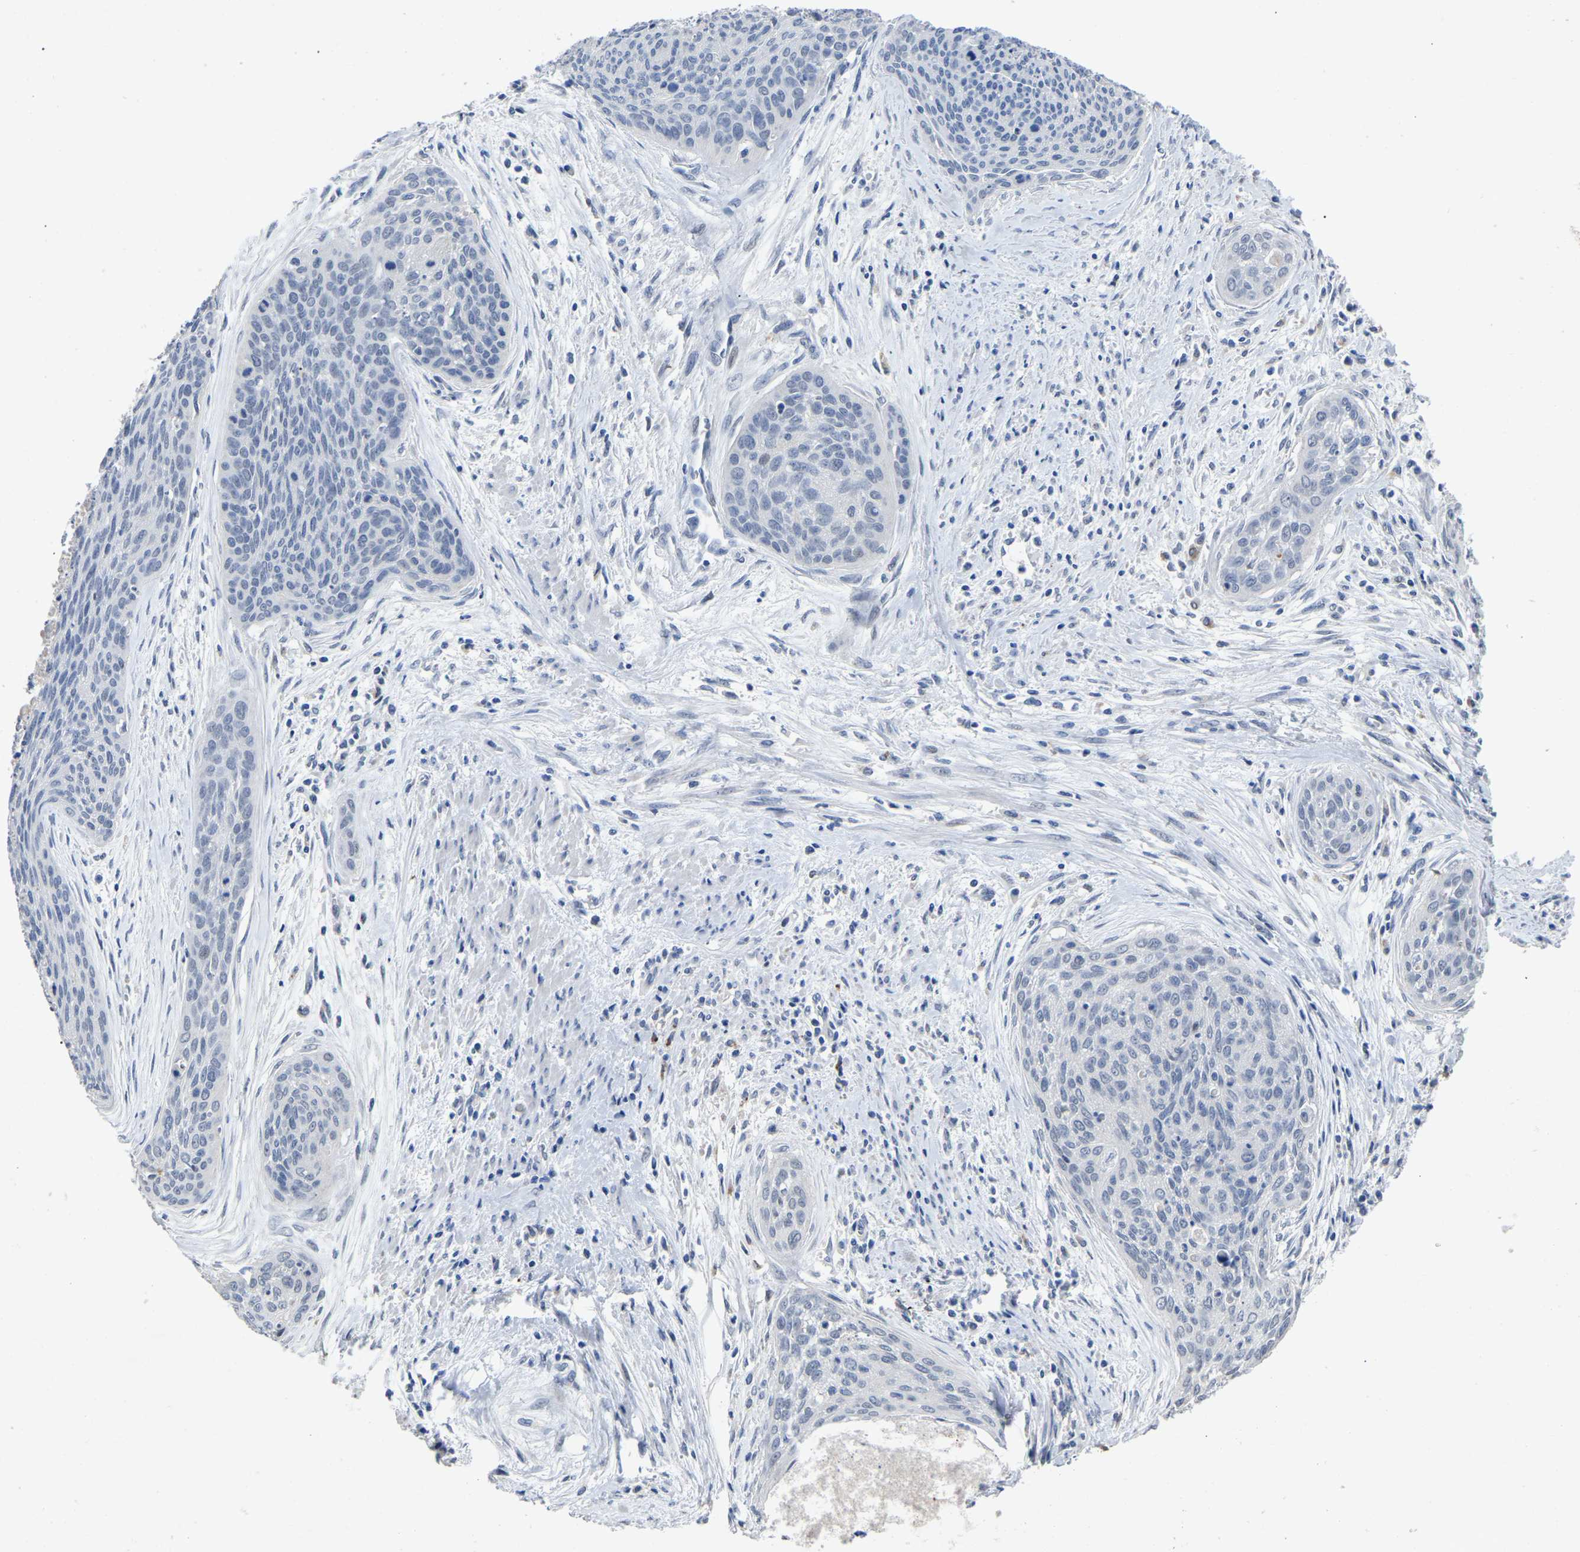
{"staining": {"intensity": "negative", "quantity": "none", "location": "none"}, "tissue": "cervical cancer", "cell_type": "Tumor cells", "image_type": "cancer", "snomed": [{"axis": "morphology", "description": "Squamous cell carcinoma, NOS"}, {"axis": "topography", "description": "Cervix"}], "caption": "This is an immunohistochemistry image of human cervical cancer. There is no expression in tumor cells.", "gene": "SMPD2", "patient": {"sex": "female", "age": 55}}